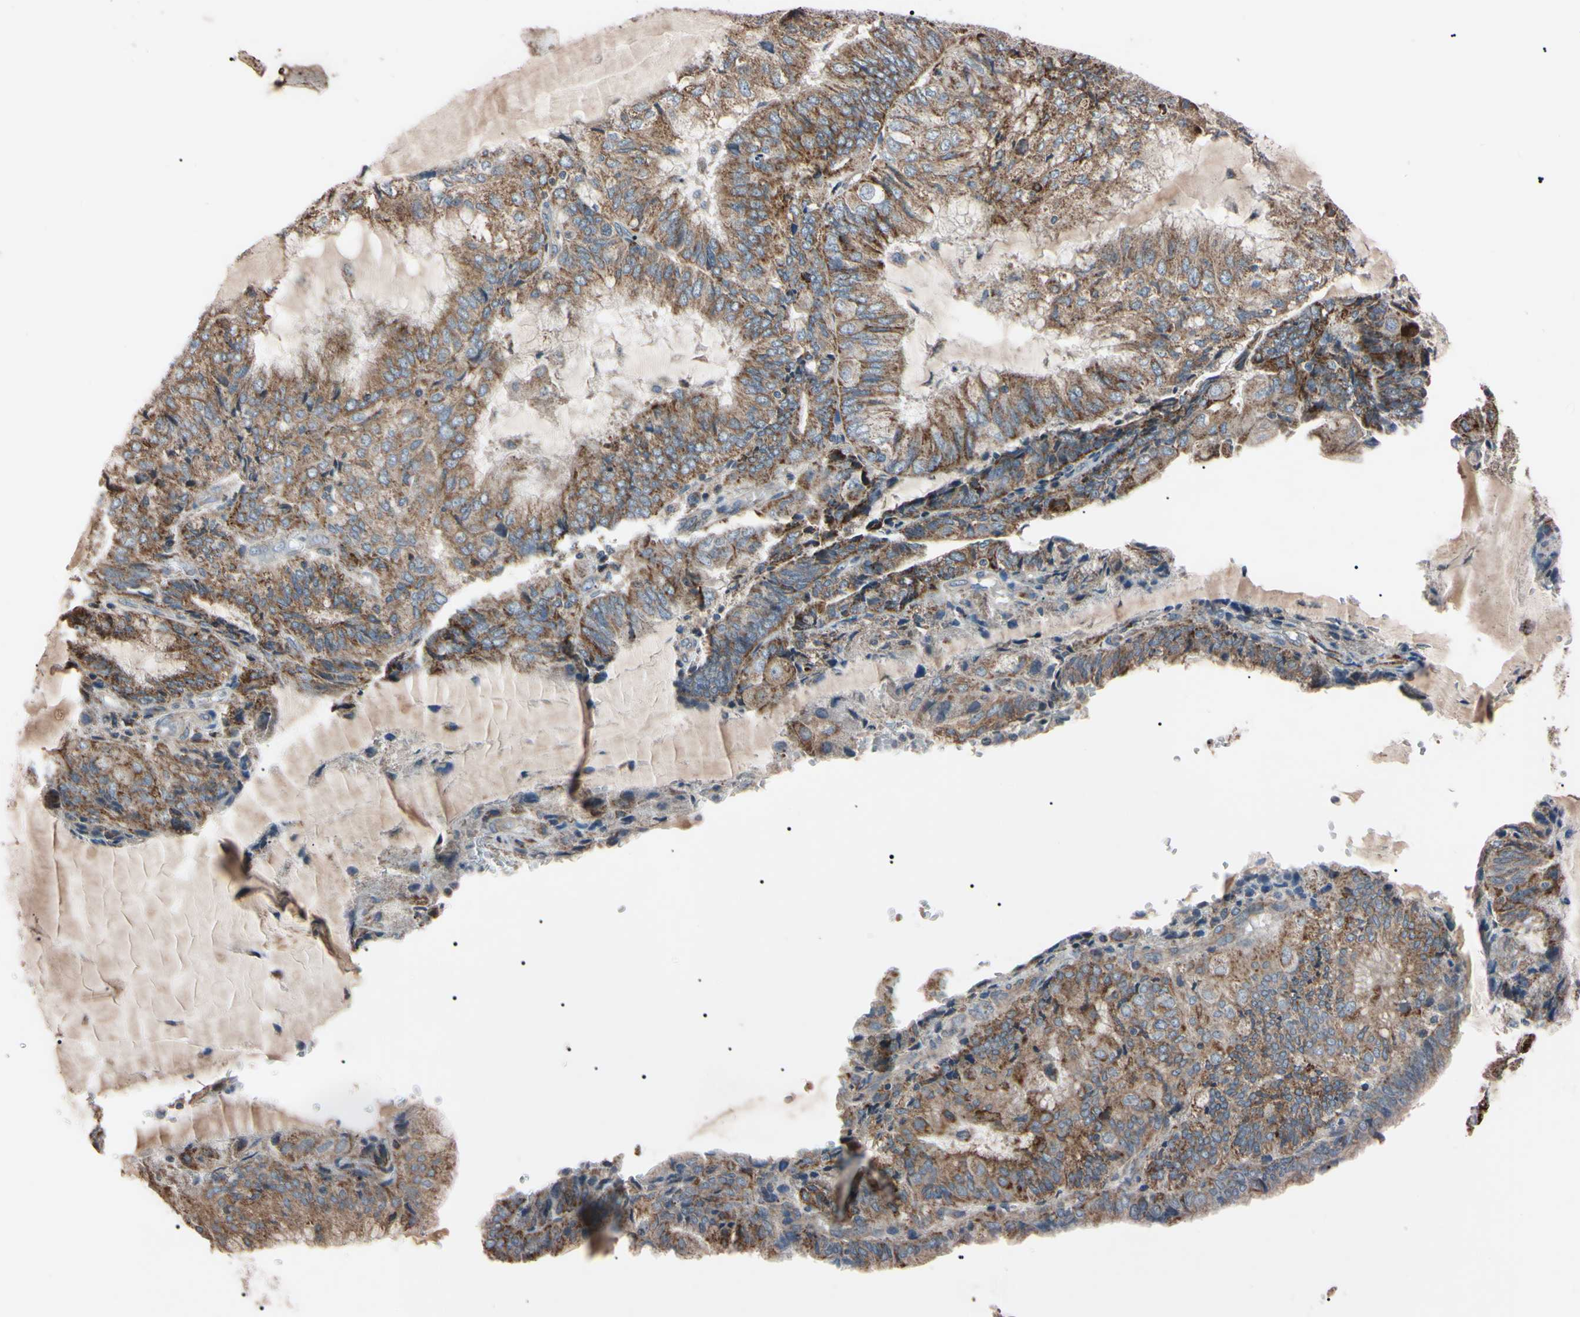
{"staining": {"intensity": "weak", "quantity": ">75%", "location": "cytoplasmic/membranous"}, "tissue": "endometrial cancer", "cell_type": "Tumor cells", "image_type": "cancer", "snomed": [{"axis": "morphology", "description": "Adenocarcinoma, NOS"}, {"axis": "topography", "description": "Endometrium"}], "caption": "Immunohistochemical staining of human endometrial cancer (adenocarcinoma) reveals low levels of weak cytoplasmic/membranous positivity in approximately >75% of tumor cells.", "gene": "TNFRSF1A", "patient": {"sex": "female", "age": 81}}